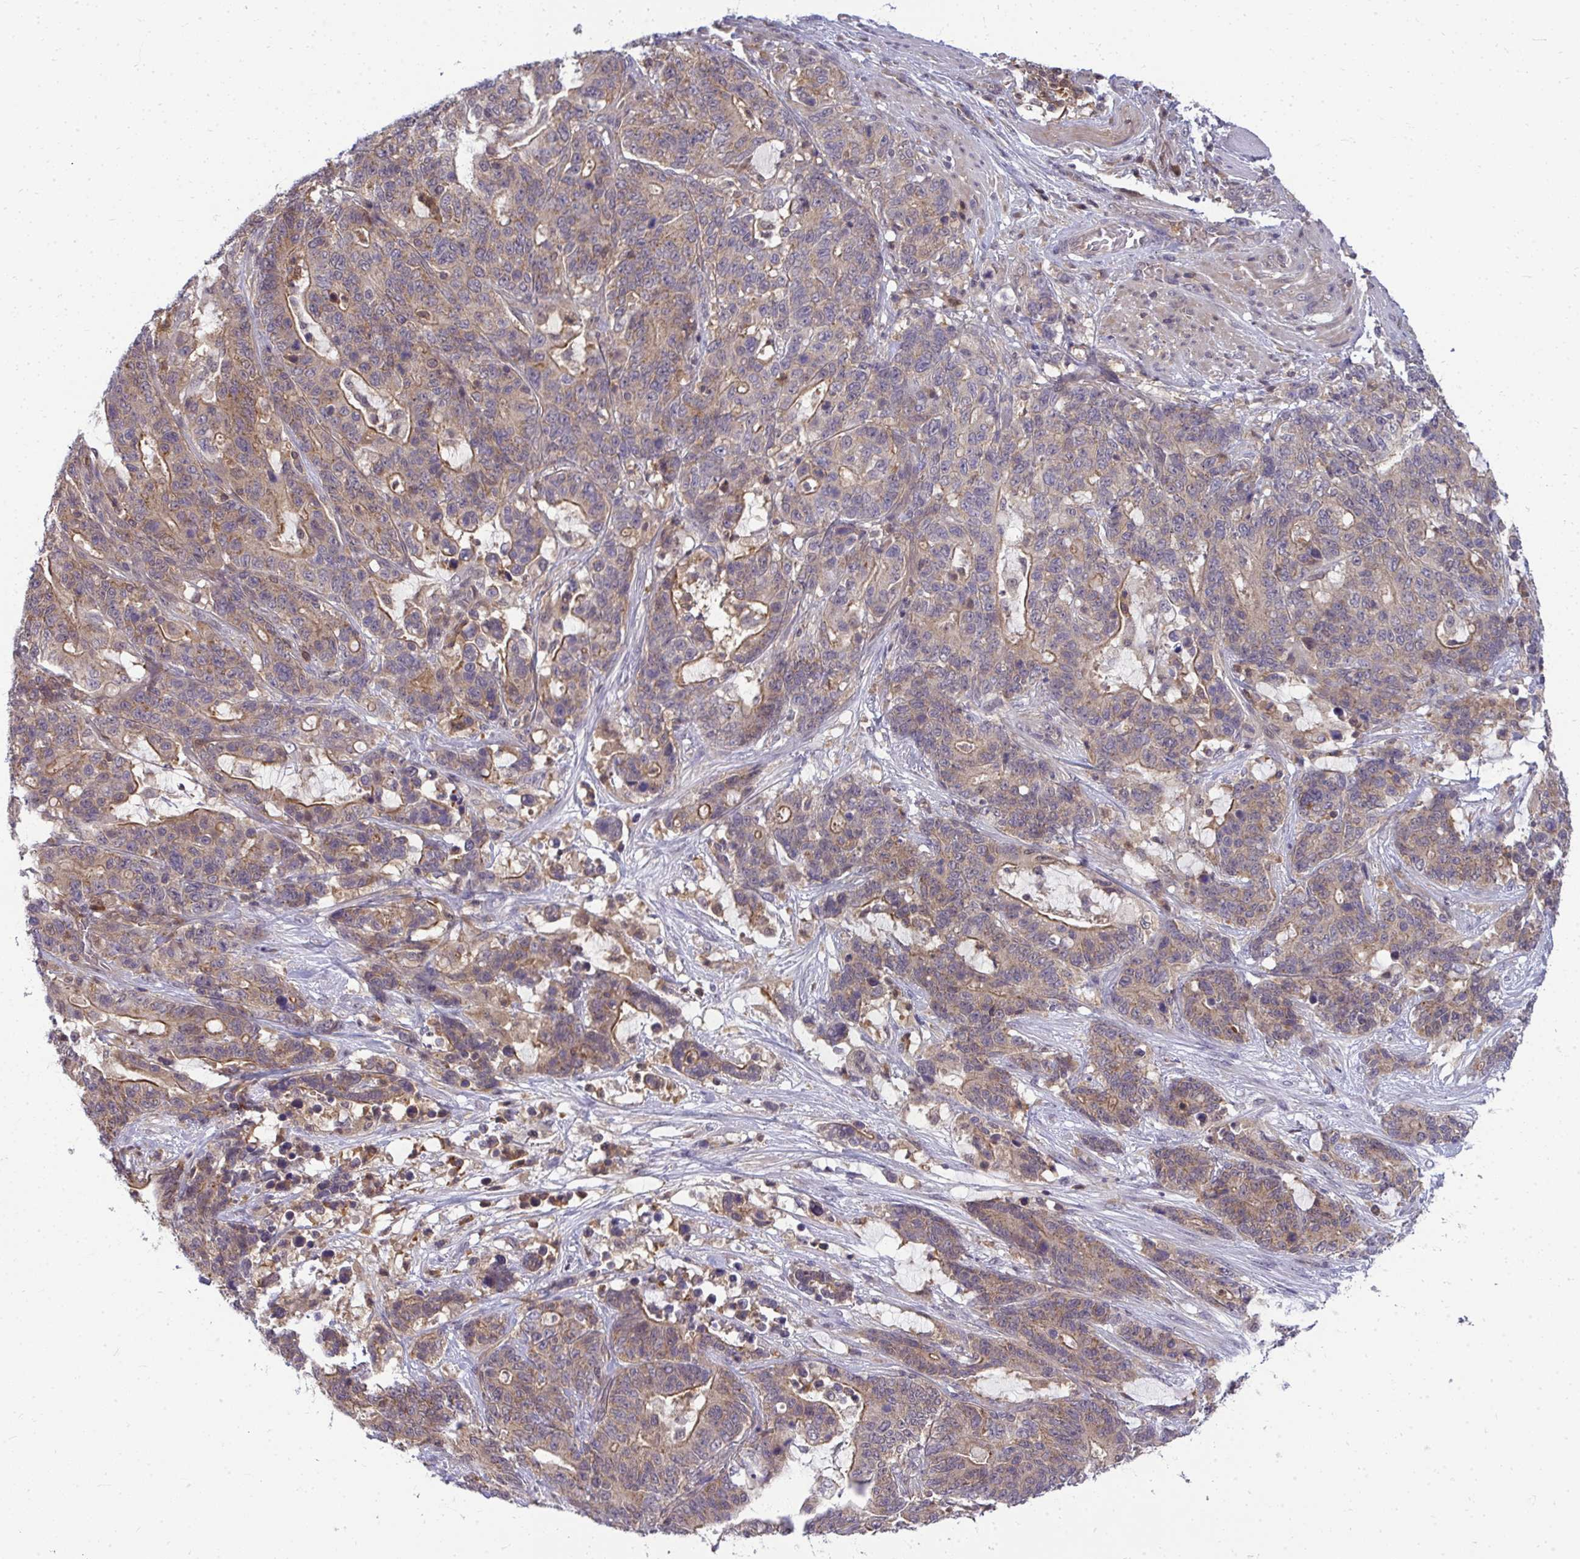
{"staining": {"intensity": "moderate", "quantity": "25%-75%", "location": "cytoplasmic/membranous"}, "tissue": "stomach cancer", "cell_type": "Tumor cells", "image_type": "cancer", "snomed": [{"axis": "morphology", "description": "Normal tissue, NOS"}, {"axis": "morphology", "description": "Adenocarcinoma, NOS"}, {"axis": "topography", "description": "Stomach"}], "caption": "Immunohistochemical staining of human stomach cancer demonstrates medium levels of moderate cytoplasmic/membranous positivity in about 25%-75% of tumor cells.", "gene": "HDHD2", "patient": {"sex": "female", "age": 64}}